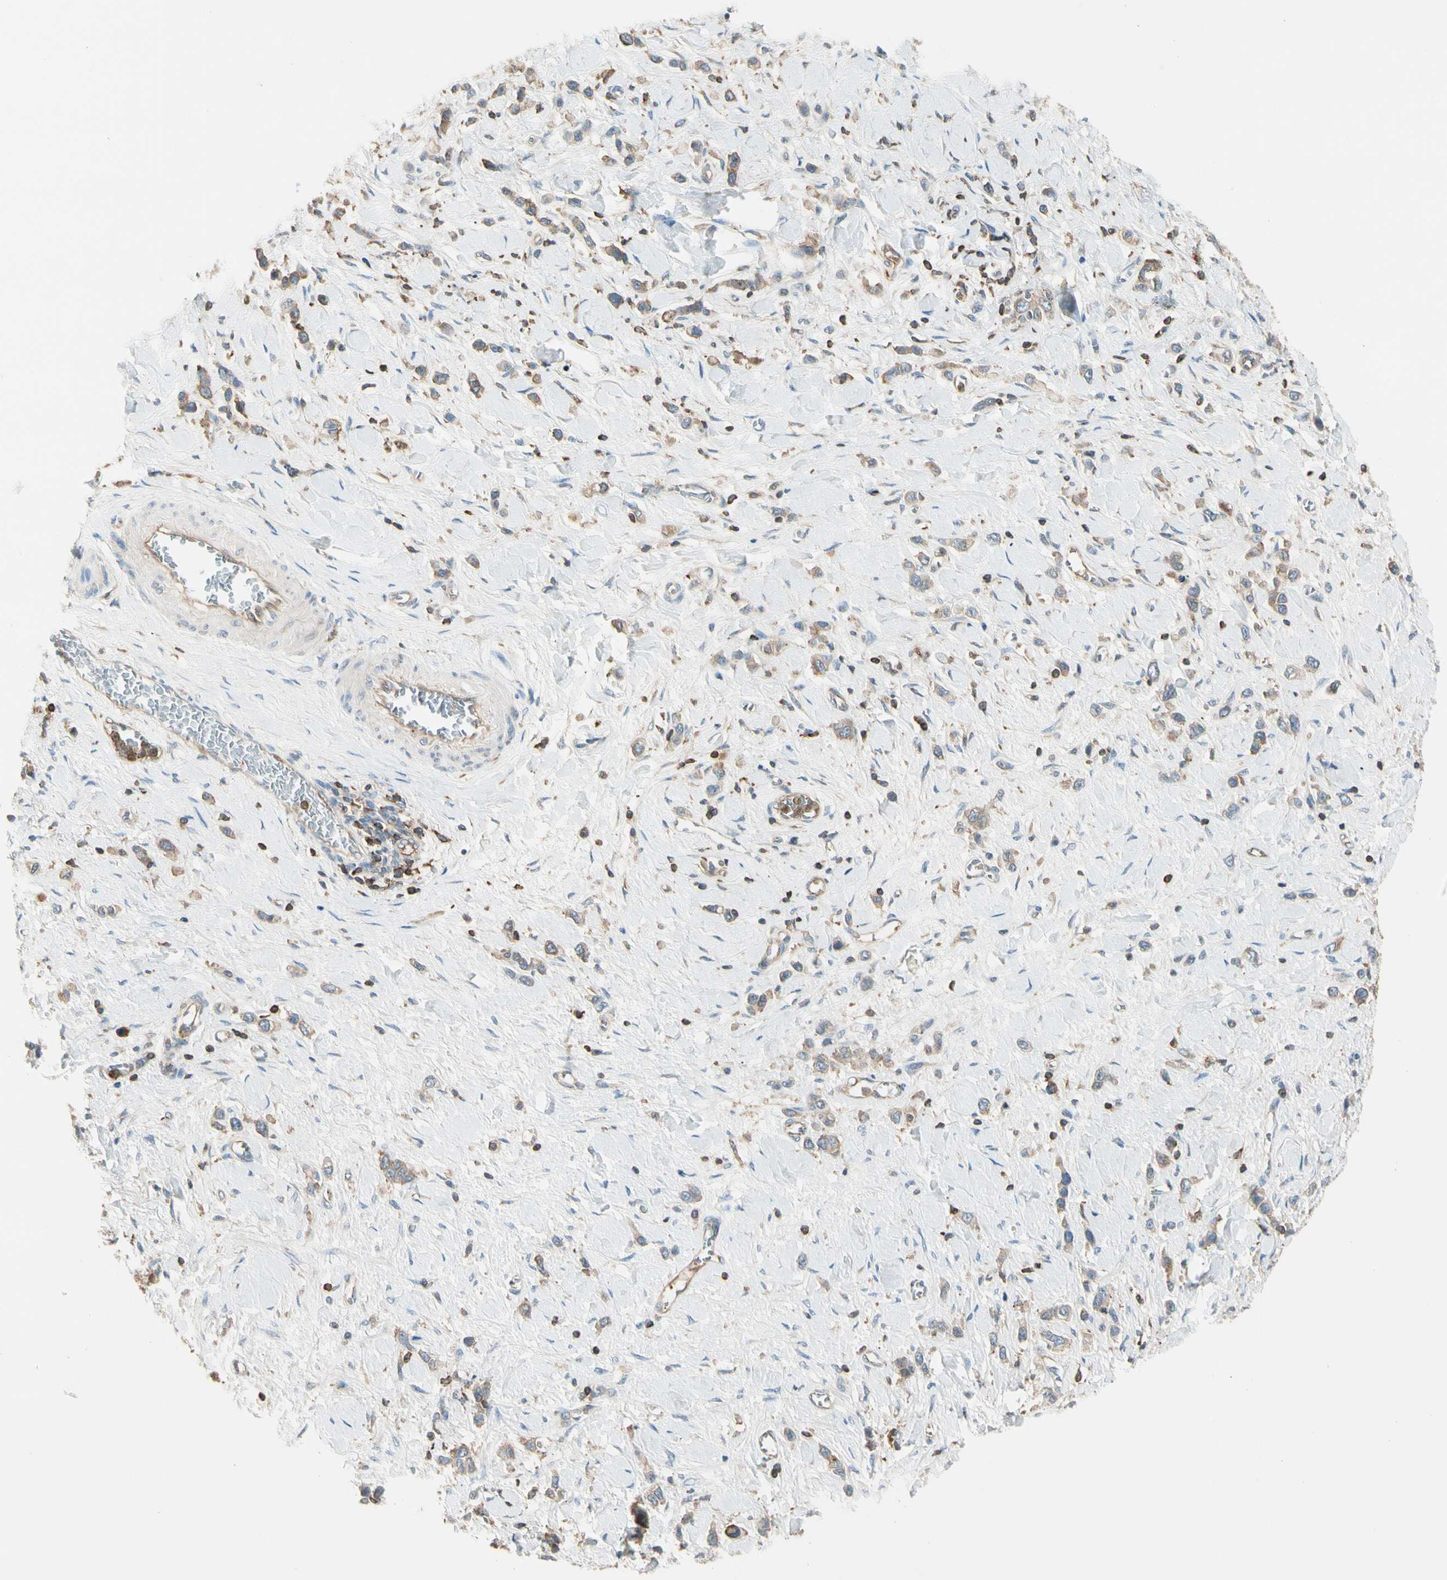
{"staining": {"intensity": "moderate", "quantity": "25%-75%", "location": "cytoplasmic/membranous"}, "tissue": "stomach cancer", "cell_type": "Tumor cells", "image_type": "cancer", "snomed": [{"axis": "morphology", "description": "Normal tissue, NOS"}, {"axis": "morphology", "description": "Adenocarcinoma, NOS"}, {"axis": "topography", "description": "Stomach, upper"}, {"axis": "topography", "description": "Stomach"}], "caption": "Moderate cytoplasmic/membranous staining is appreciated in about 25%-75% of tumor cells in adenocarcinoma (stomach). Immunohistochemistry (ihc) stains the protein of interest in brown and the nuclei are stained blue.", "gene": "CAPZA2", "patient": {"sex": "female", "age": 65}}